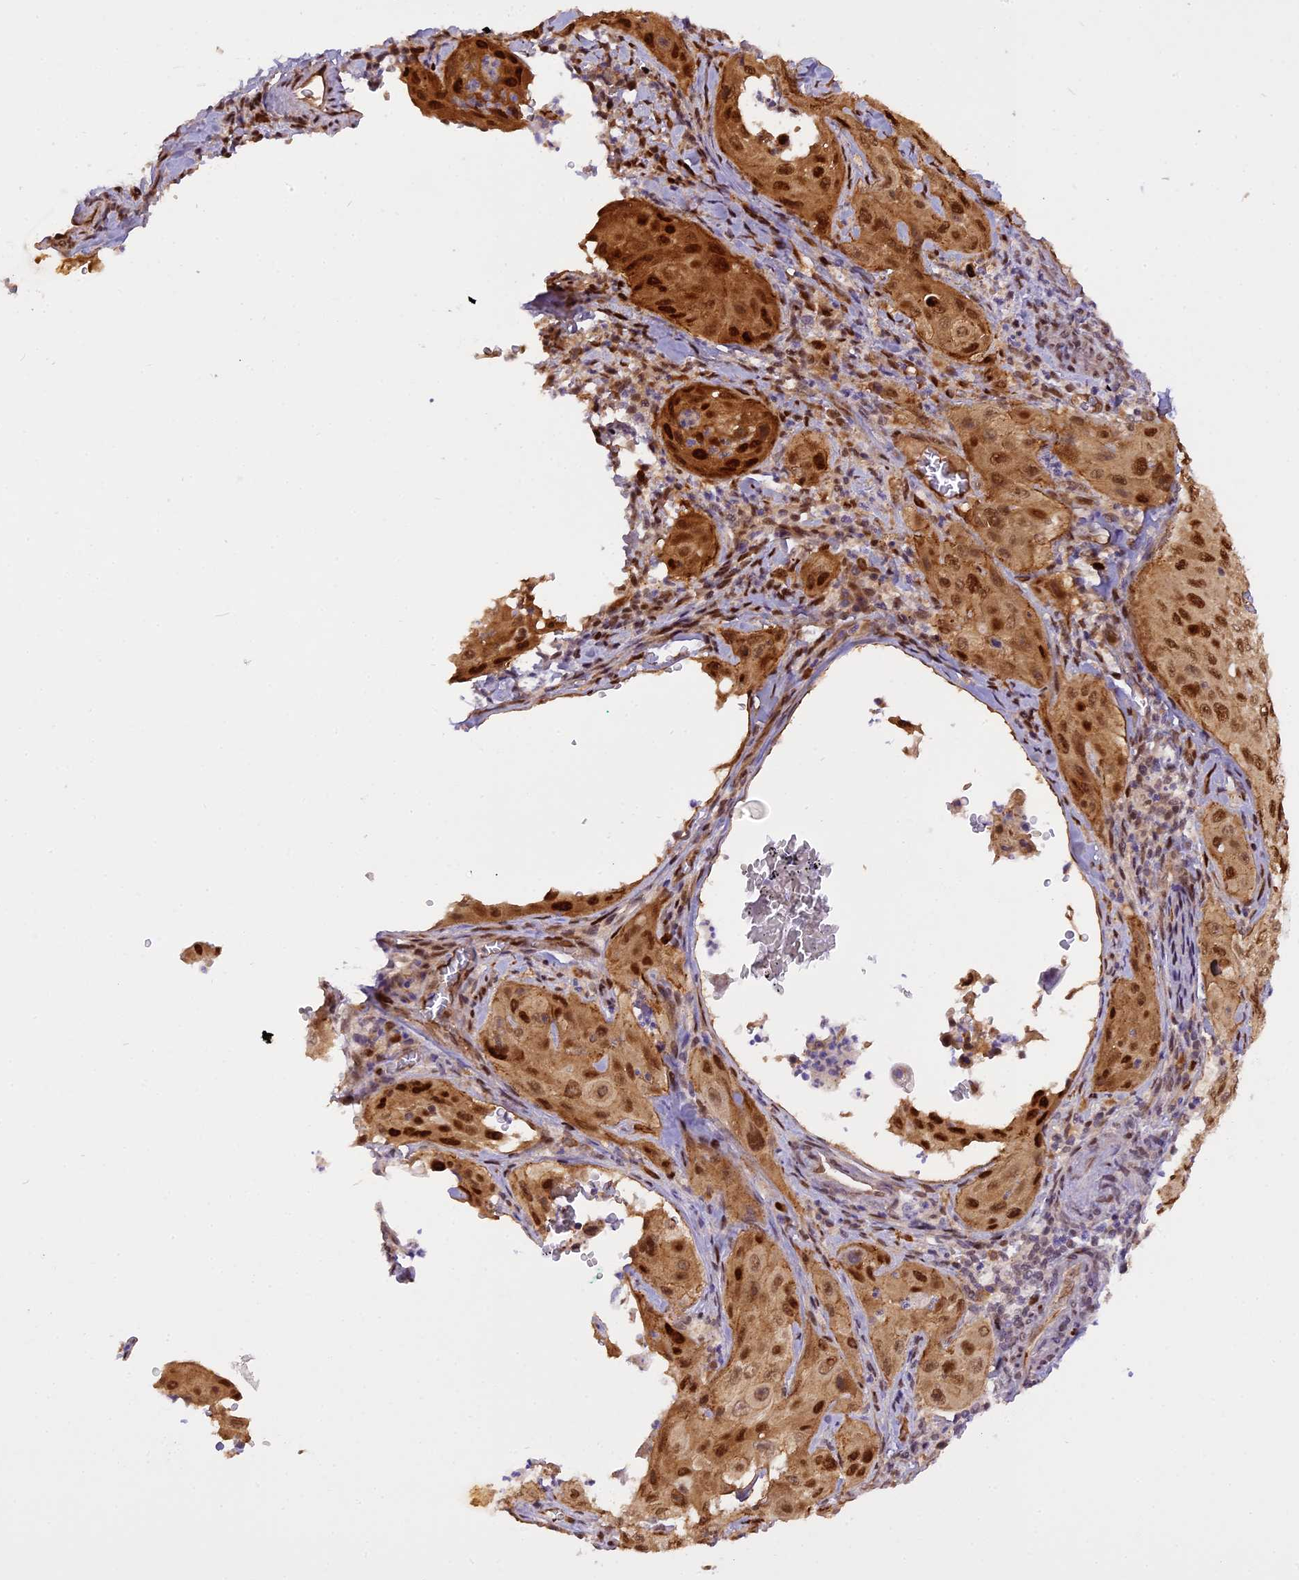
{"staining": {"intensity": "strong", "quantity": ">75%", "location": "cytoplasmic/membranous,nuclear"}, "tissue": "cervical cancer", "cell_type": "Tumor cells", "image_type": "cancer", "snomed": [{"axis": "morphology", "description": "Squamous cell carcinoma, NOS"}, {"axis": "topography", "description": "Cervix"}], "caption": "Strong cytoplasmic/membranous and nuclear expression is seen in about >75% of tumor cells in squamous cell carcinoma (cervical).", "gene": "MICALL1", "patient": {"sex": "female", "age": 42}}